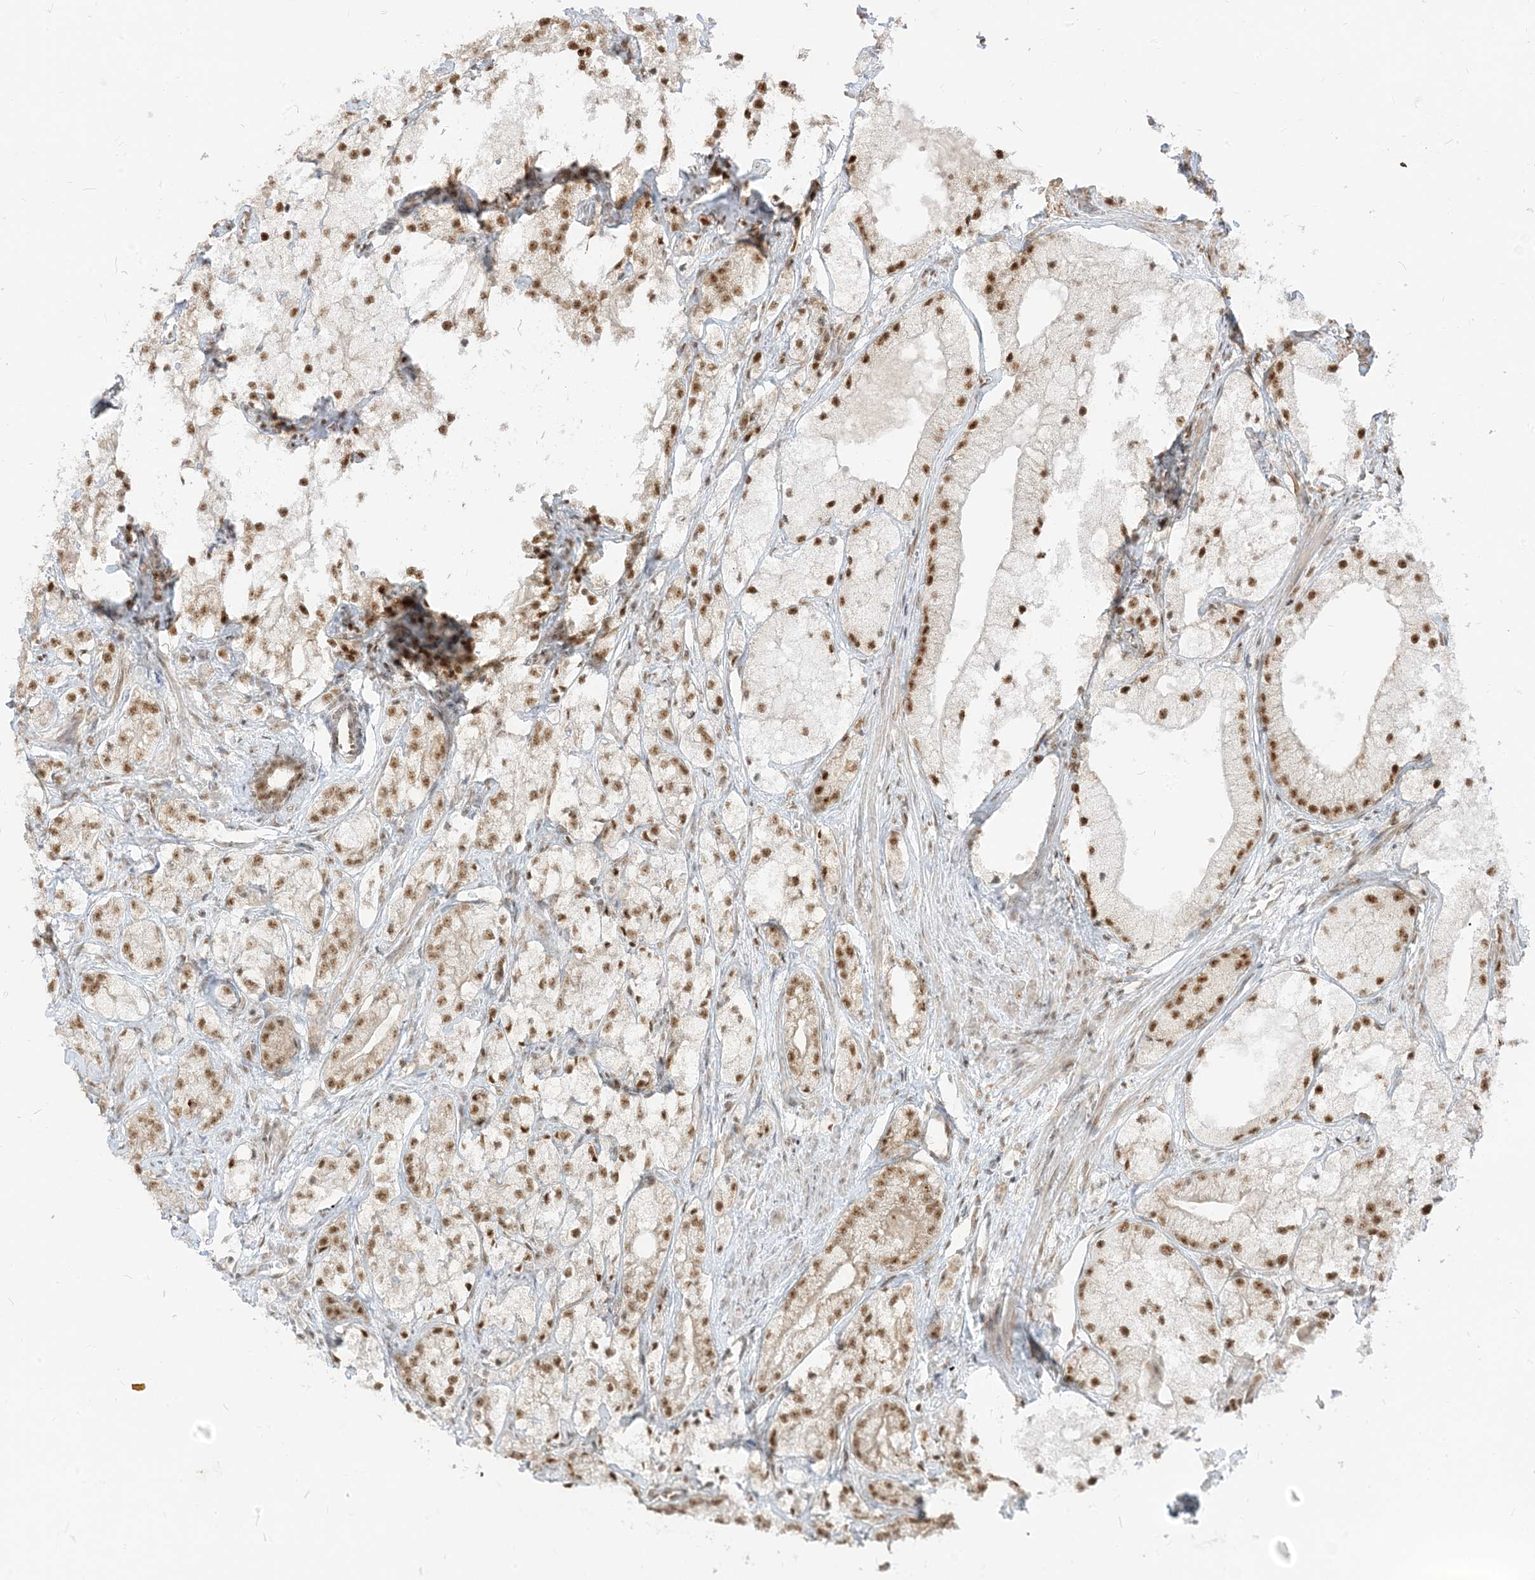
{"staining": {"intensity": "moderate", "quantity": ">75%", "location": "nuclear"}, "tissue": "prostate cancer", "cell_type": "Tumor cells", "image_type": "cancer", "snomed": [{"axis": "morphology", "description": "Adenocarcinoma, Low grade"}, {"axis": "topography", "description": "Prostate"}], "caption": "Moderate nuclear positivity for a protein is present in about >75% of tumor cells of adenocarcinoma (low-grade) (prostate) using IHC.", "gene": "ARGLU1", "patient": {"sex": "male", "age": 69}}